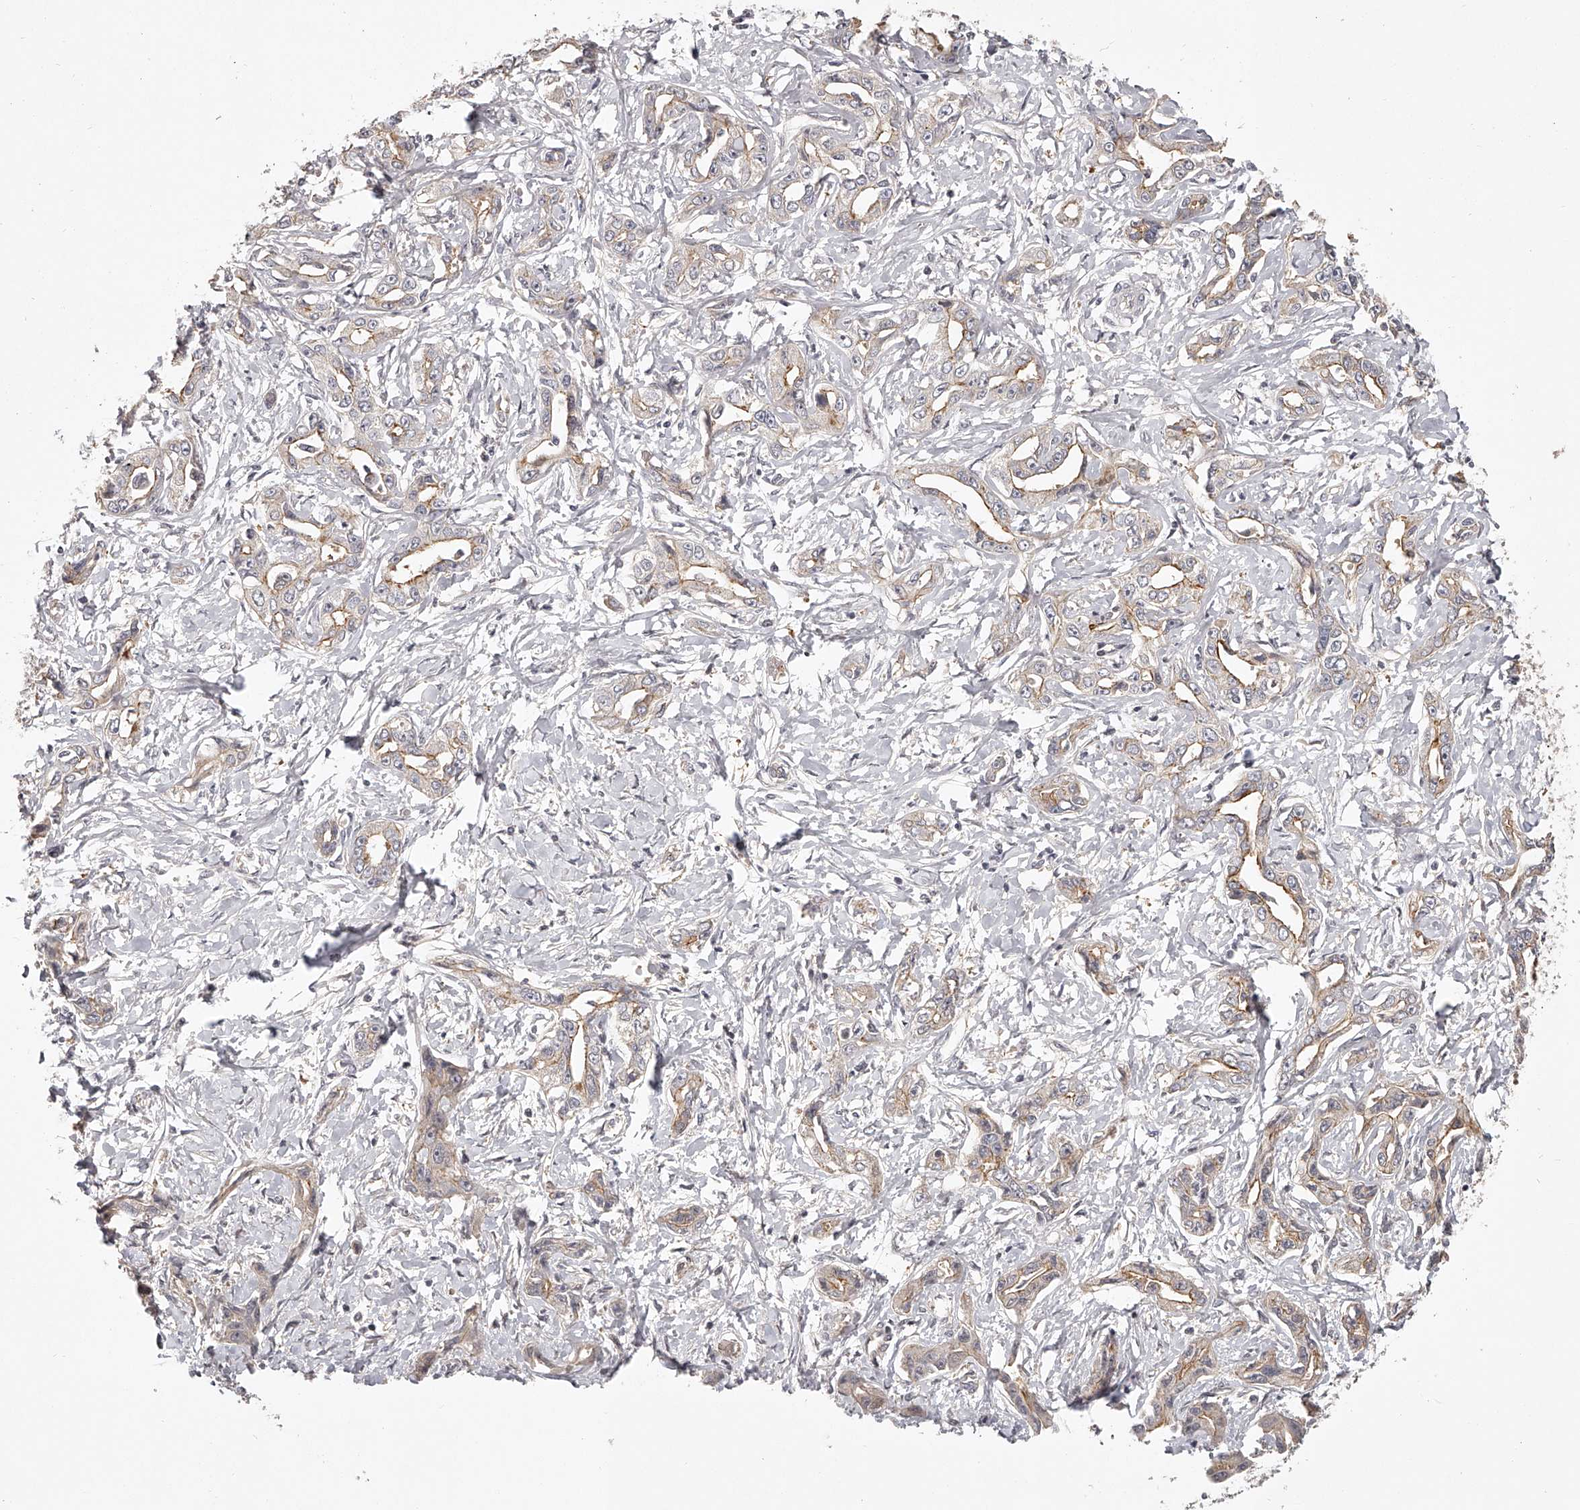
{"staining": {"intensity": "weak", "quantity": "<25%", "location": "cytoplasmic/membranous"}, "tissue": "liver cancer", "cell_type": "Tumor cells", "image_type": "cancer", "snomed": [{"axis": "morphology", "description": "Cholangiocarcinoma"}, {"axis": "topography", "description": "Liver"}], "caption": "Immunohistochemistry photomicrograph of cholangiocarcinoma (liver) stained for a protein (brown), which shows no expression in tumor cells.", "gene": "ZNF582", "patient": {"sex": "male", "age": 59}}